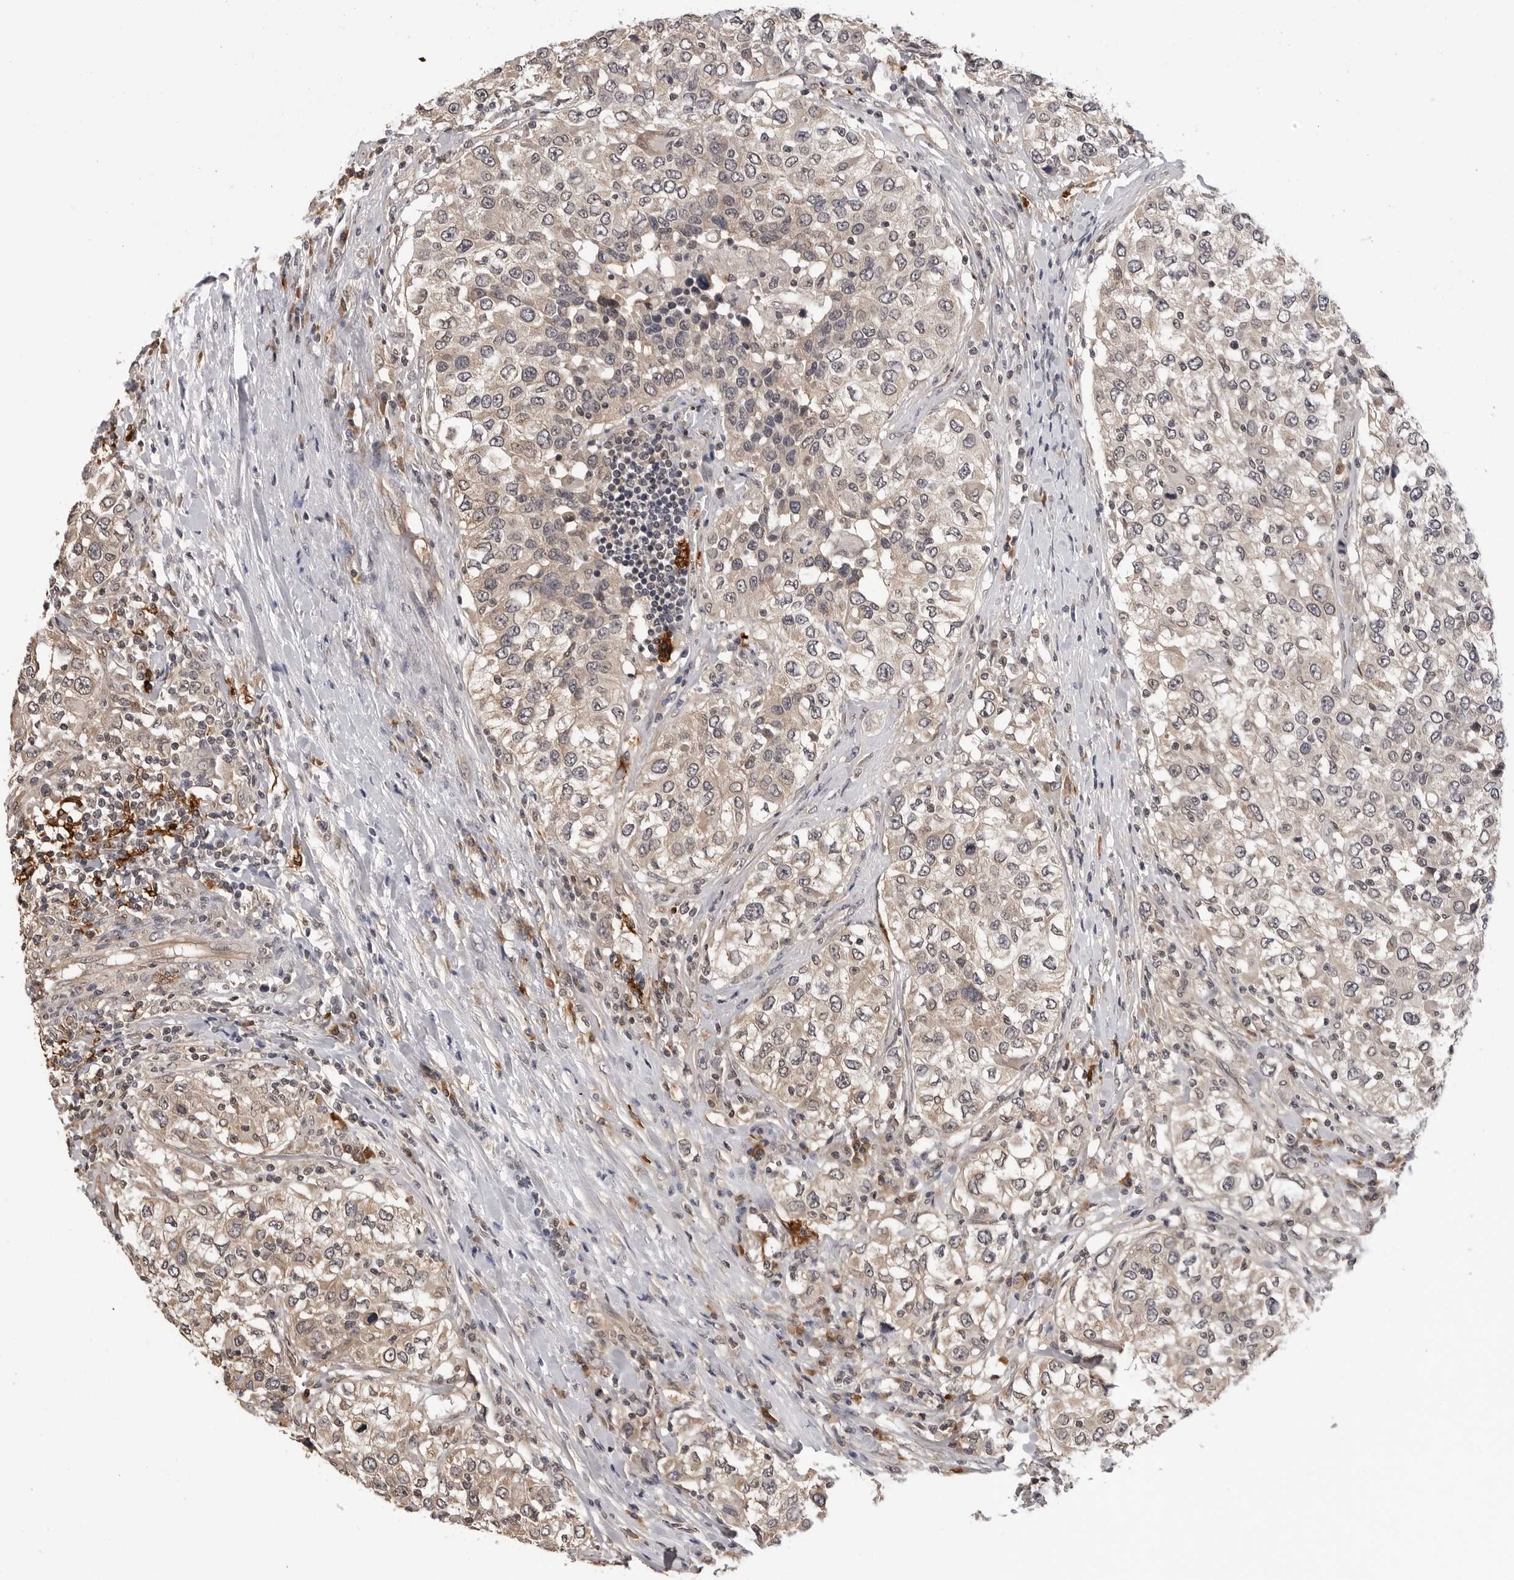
{"staining": {"intensity": "weak", "quantity": ">75%", "location": "cytoplasmic/membranous,nuclear"}, "tissue": "urothelial cancer", "cell_type": "Tumor cells", "image_type": "cancer", "snomed": [{"axis": "morphology", "description": "Urothelial carcinoma, High grade"}, {"axis": "topography", "description": "Urinary bladder"}], "caption": "Weak cytoplasmic/membranous and nuclear positivity is appreciated in approximately >75% of tumor cells in urothelial carcinoma (high-grade). The protein is stained brown, and the nuclei are stained in blue (DAB (3,3'-diaminobenzidine) IHC with brightfield microscopy, high magnification).", "gene": "TRMT13", "patient": {"sex": "female", "age": 80}}